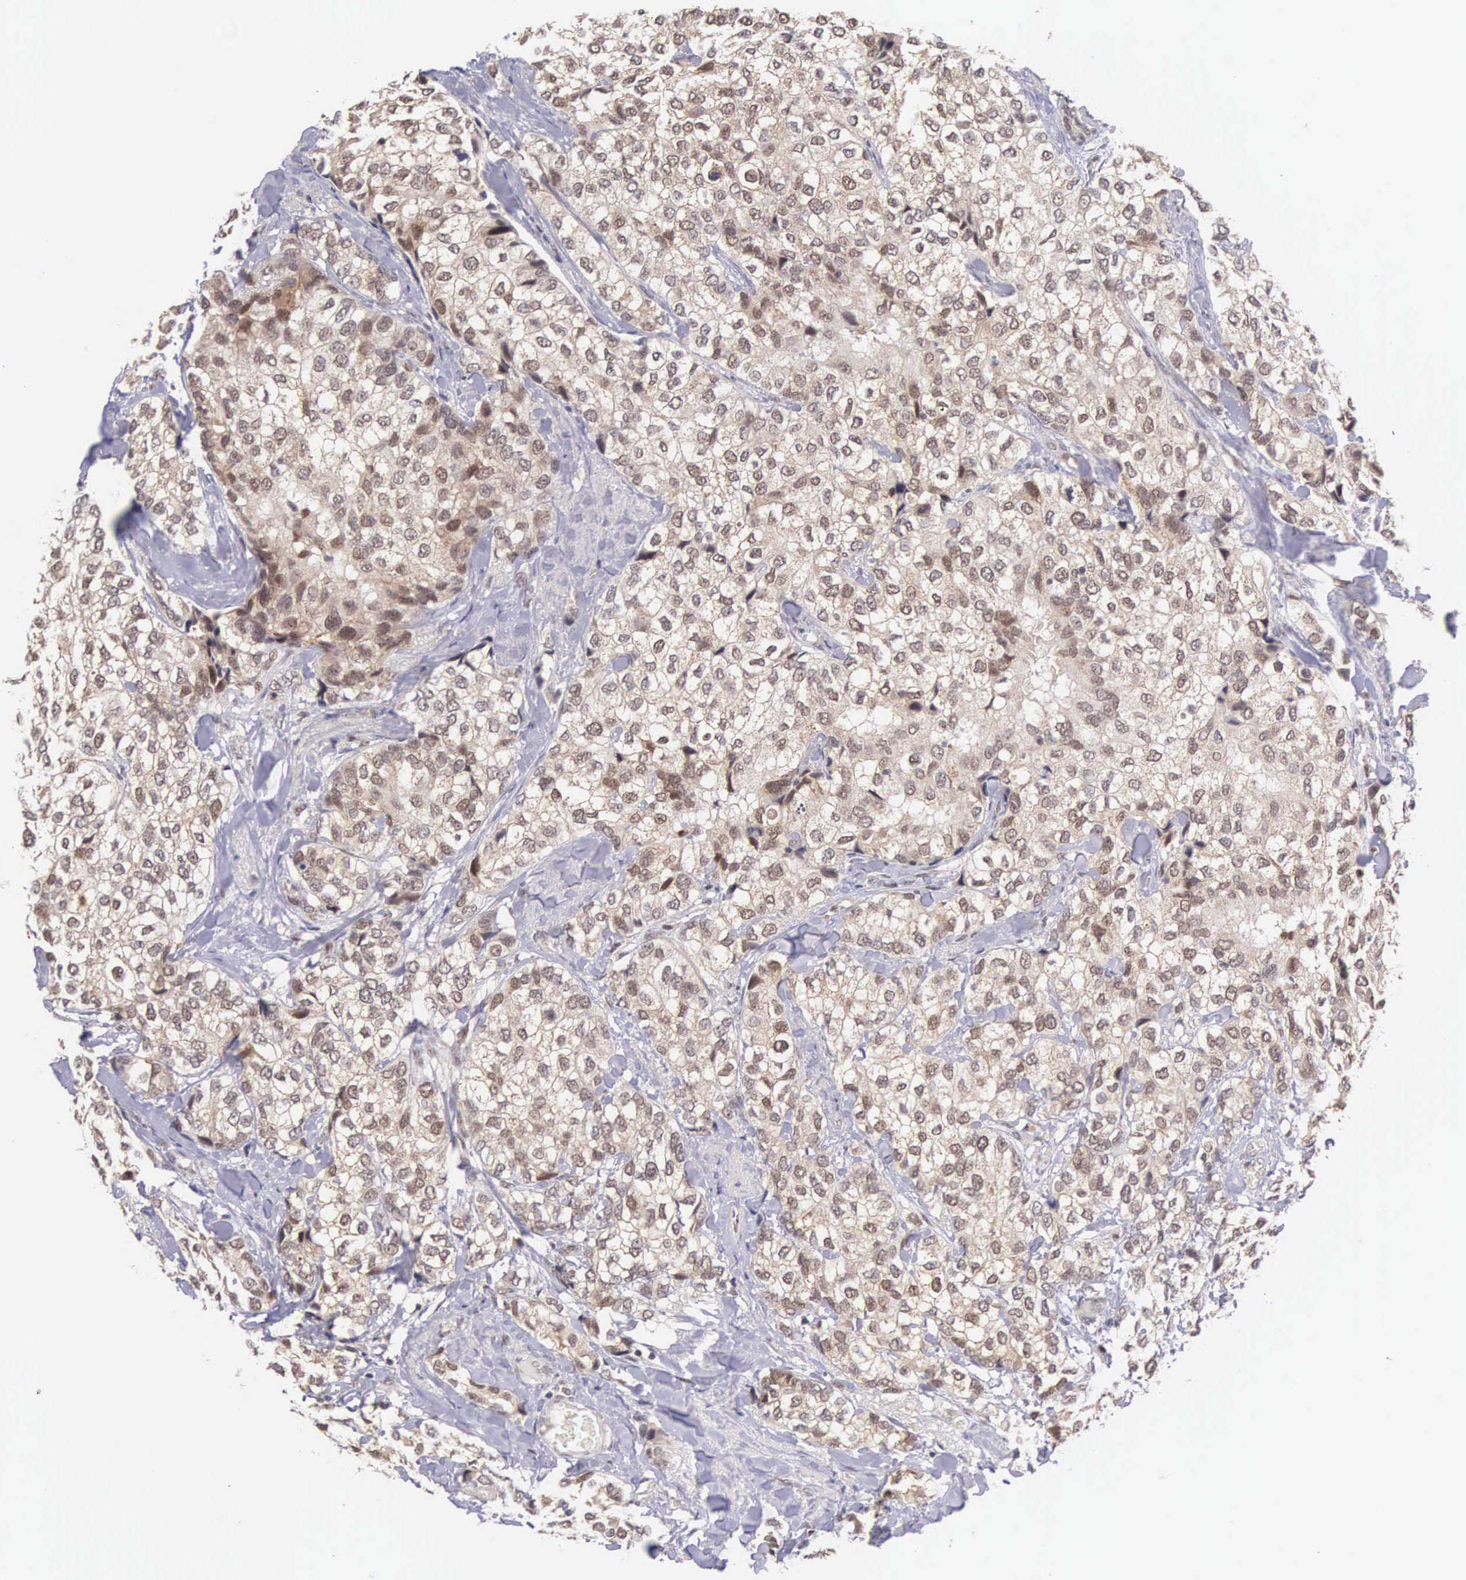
{"staining": {"intensity": "moderate", "quantity": "25%-75%", "location": "cytoplasmic/membranous,nuclear"}, "tissue": "breast cancer", "cell_type": "Tumor cells", "image_type": "cancer", "snomed": [{"axis": "morphology", "description": "Duct carcinoma"}, {"axis": "topography", "description": "Breast"}], "caption": "Immunohistochemistry (DAB) staining of human intraductal carcinoma (breast) reveals moderate cytoplasmic/membranous and nuclear protein expression in approximately 25%-75% of tumor cells.", "gene": "GRK3", "patient": {"sex": "female", "age": 68}}